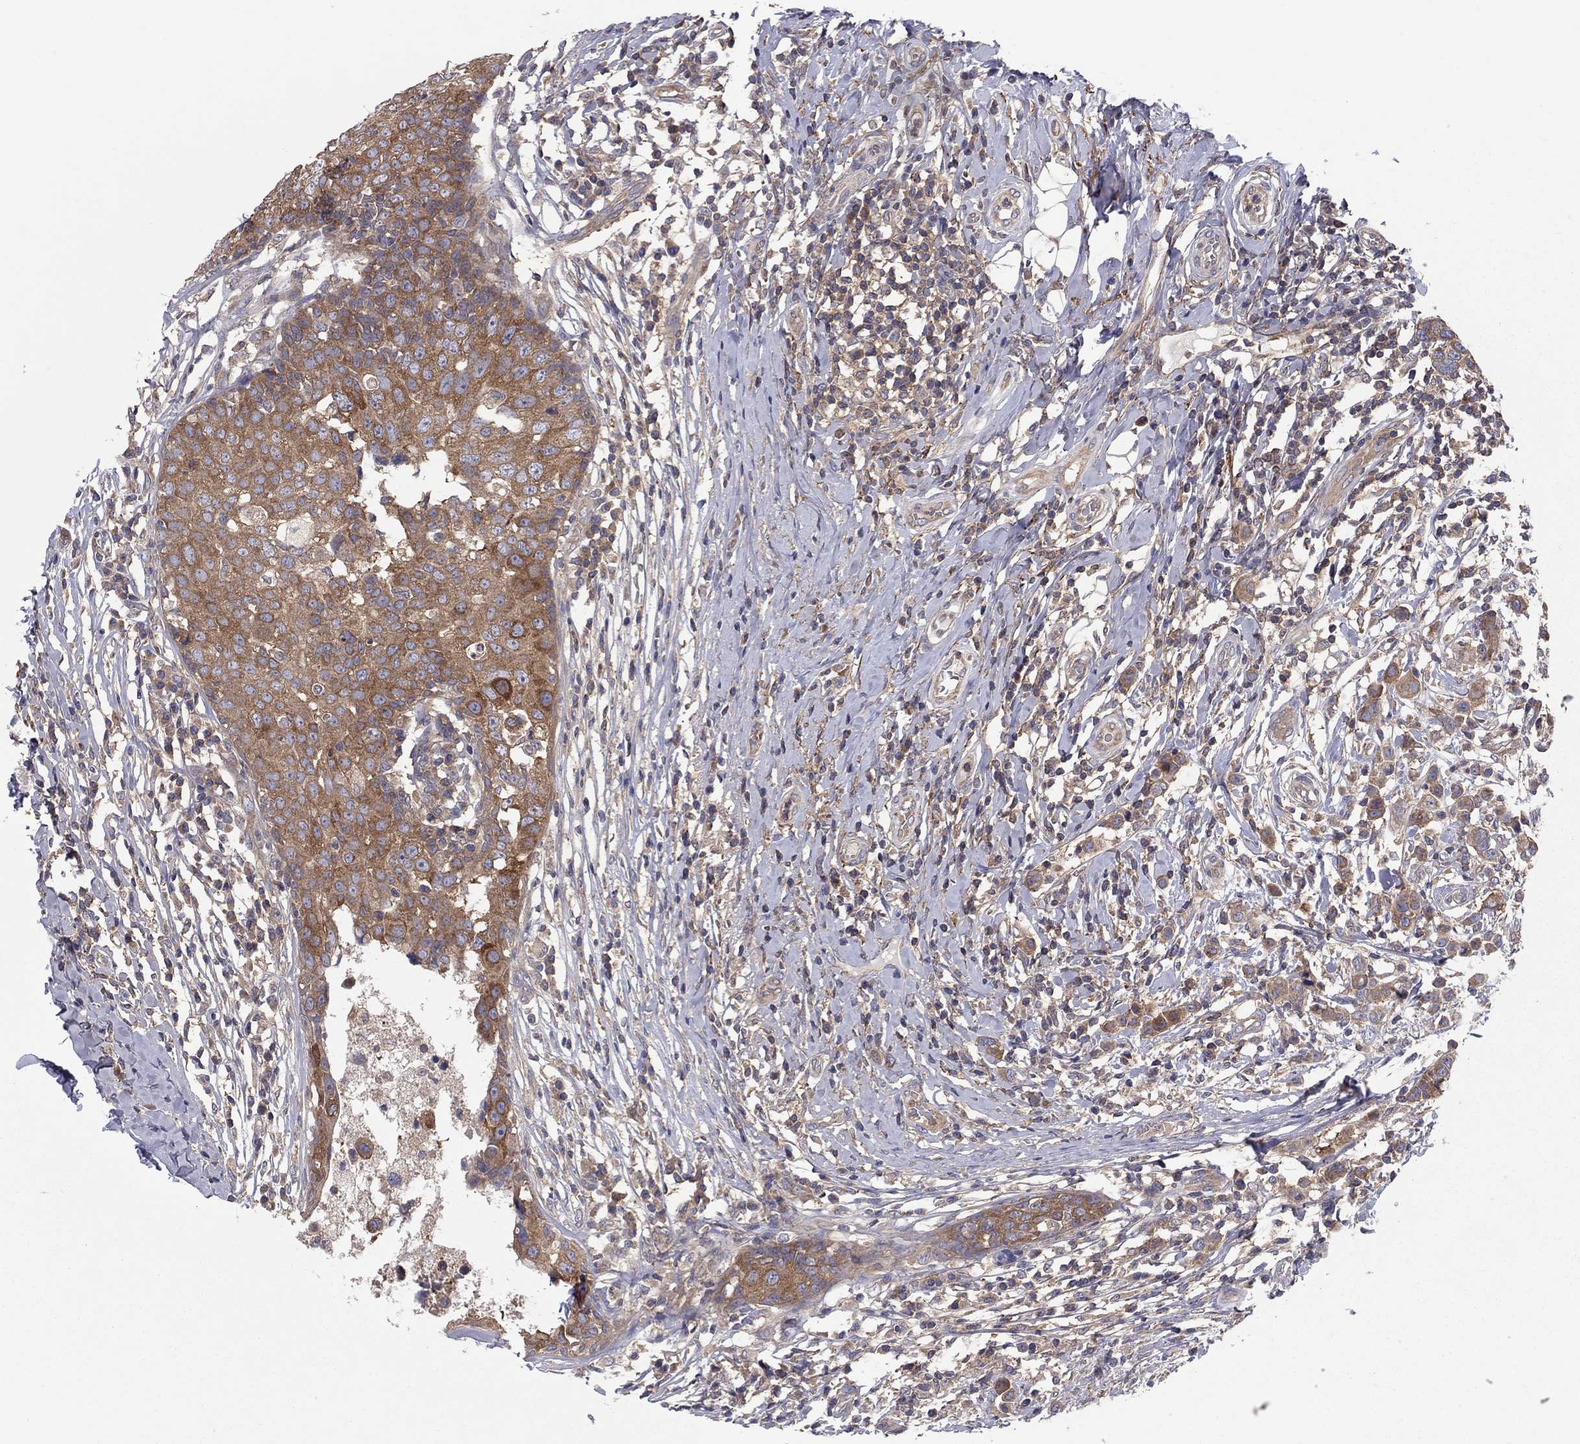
{"staining": {"intensity": "moderate", "quantity": ">75%", "location": "cytoplasmic/membranous"}, "tissue": "breast cancer", "cell_type": "Tumor cells", "image_type": "cancer", "snomed": [{"axis": "morphology", "description": "Duct carcinoma"}, {"axis": "topography", "description": "Breast"}], "caption": "Brown immunohistochemical staining in human intraductal carcinoma (breast) reveals moderate cytoplasmic/membranous positivity in approximately >75% of tumor cells.", "gene": "RNF123", "patient": {"sex": "female", "age": 27}}